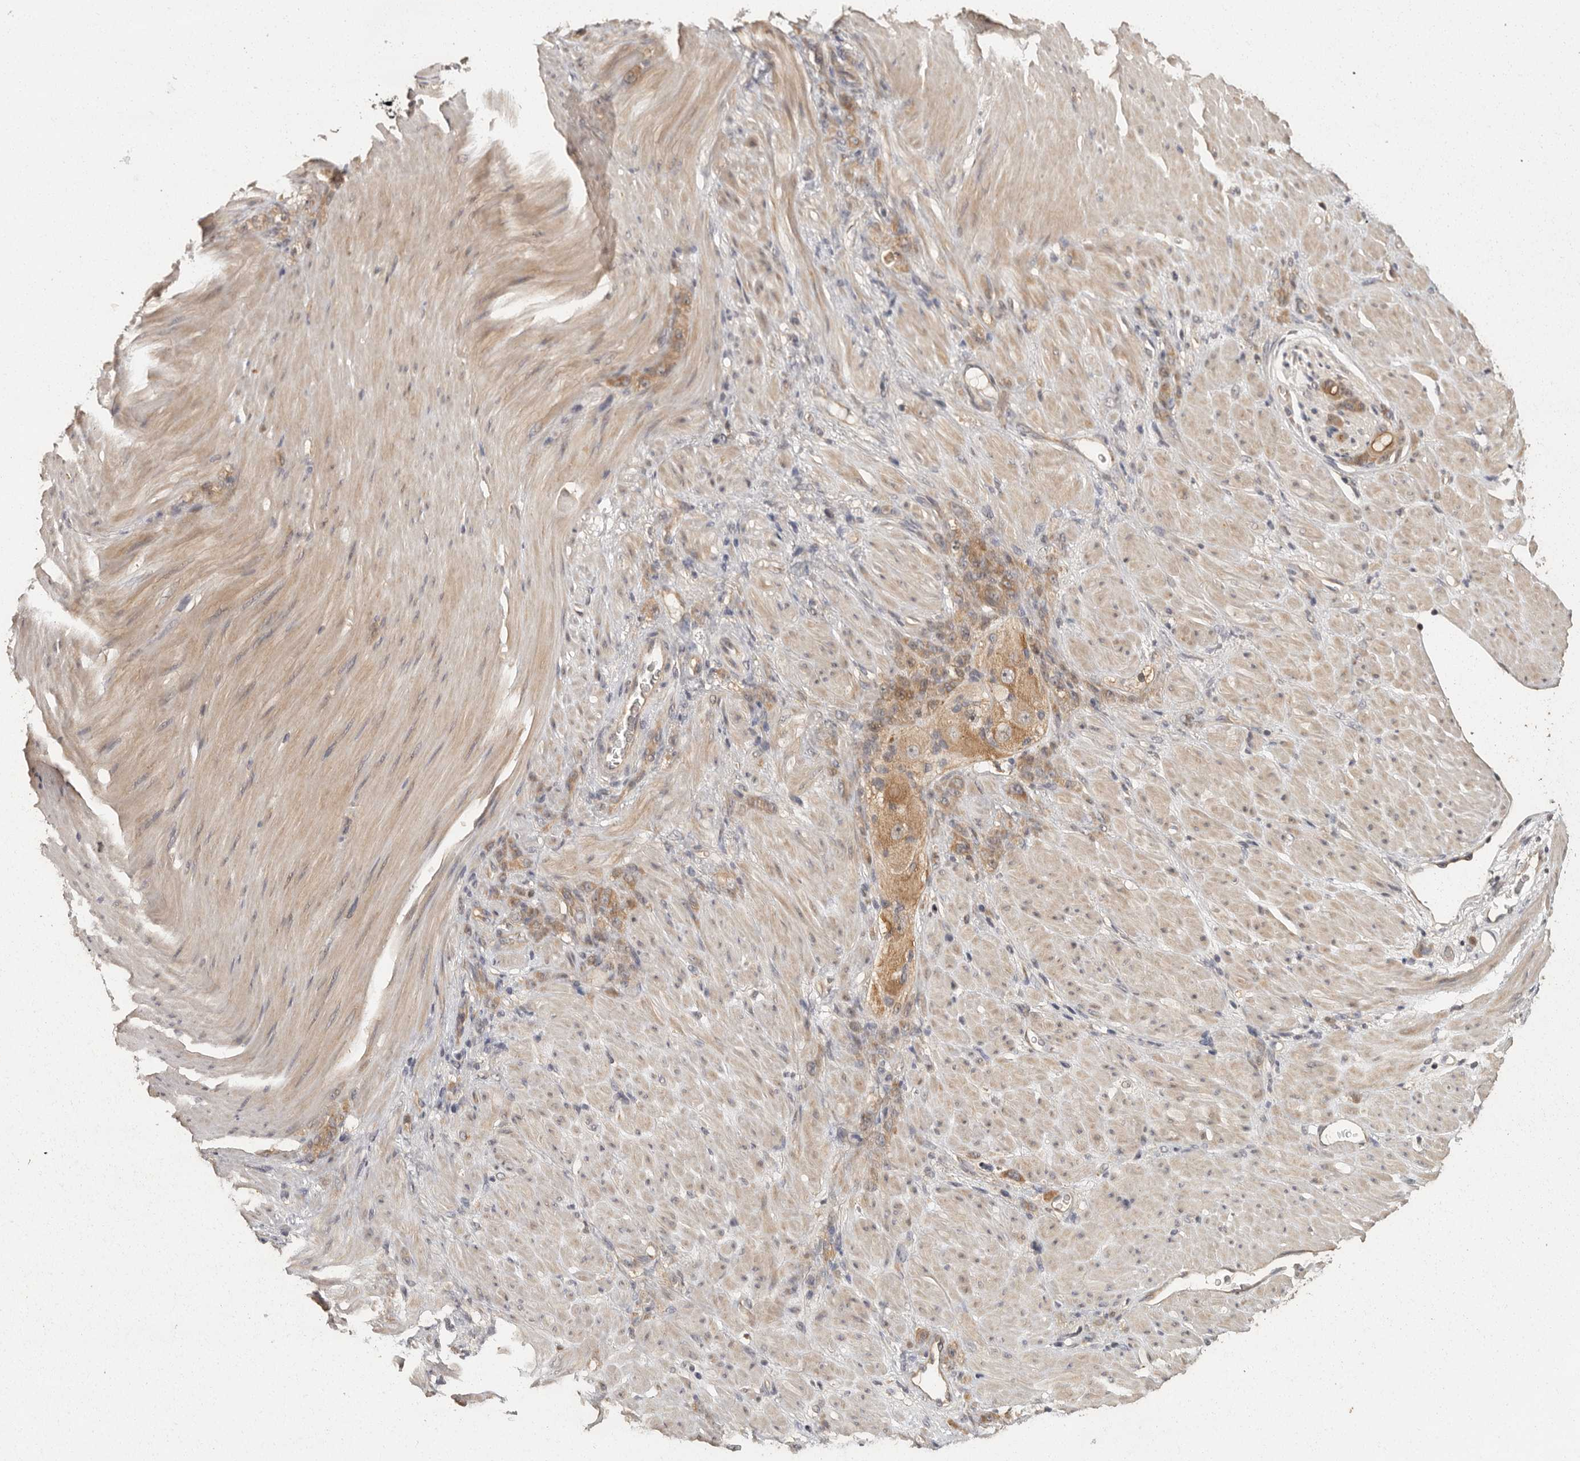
{"staining": {"intensity": "moderate", "quantity": ">75%", "location": "cytoplasmic/membranous"}, "tissue": "stomach cancer", "cell_type": "Tumor cells", "image_type": "cancer", "snomed": [{"axis": "morphology", "description": "Normal tissue, NOS"}, {"axis": "morphology", "description": "Adenocarcinoma, NOS"}, {"axis": "topography", "description": "Stomach"}], "caption": "High-magnification brightfield microscopy of stomach cancer (adenocarcinoma) stained with DAB (3,3'-diaminobenzidine) (brown) and counterstained with hematoxylin (blue). tumor cells exhibit moderate cytoplasmic/membranous expression is appreciated in approximately>75% of cells. Ihc stains the protein of interest in brown and the nuclei are stained blue.", "gene": "BAIAP2", "patient": {"sex": "male", "age": 82}}